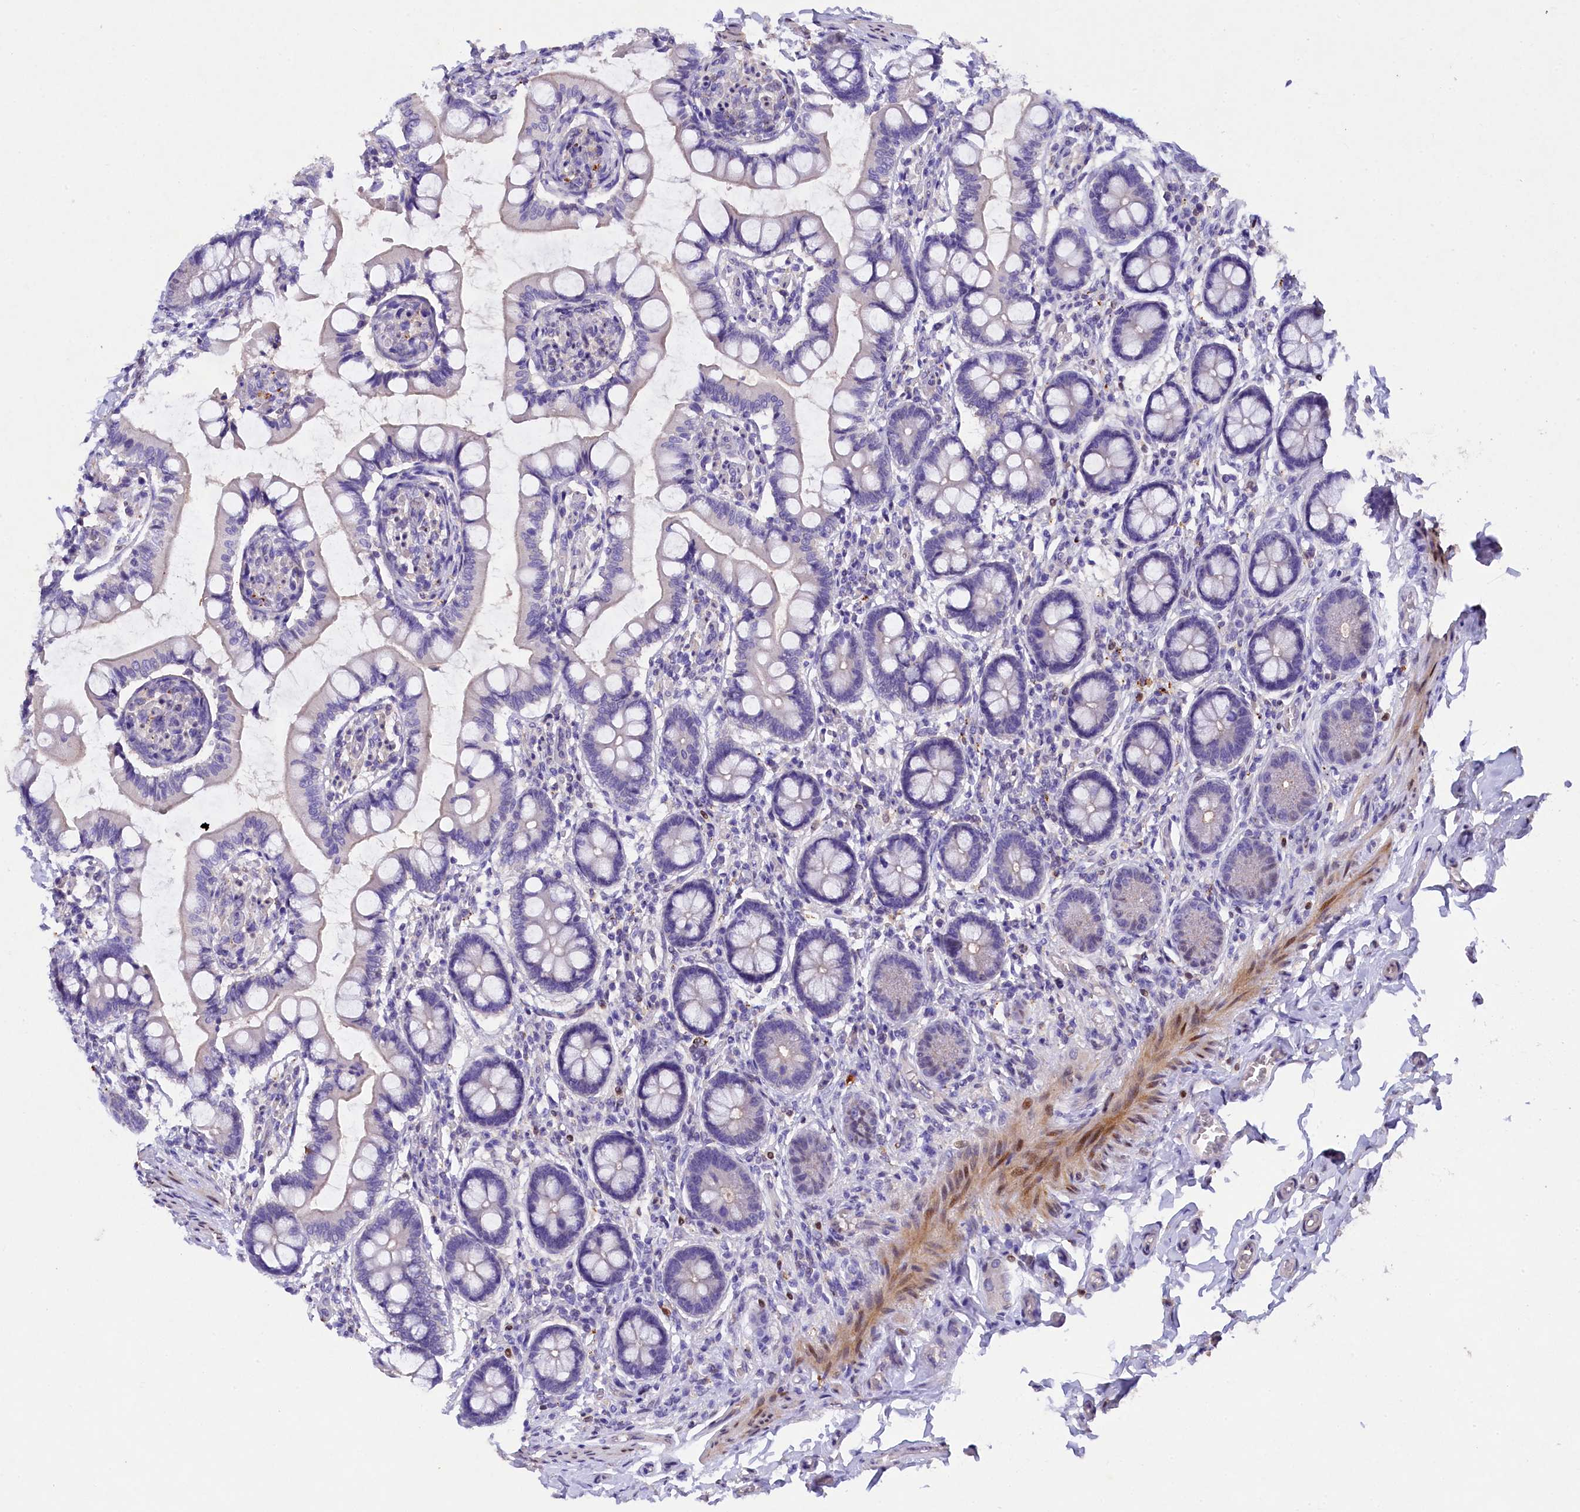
{"staining": {"intensity": "weak", "quantity": "<25%", "location": "cytoplasmic/membranous"}, "tissue": "small intestine", "cell_type": "Glandular cells", "image_type": "normal", "snomed": [{"axis": "morphology", "description": "Normal tissue, NOS"}, {"axis": "topography", "description": "Small intestine"}], "caption": "DAB immunohistochemical staining of unremarkable small intestine exhibits no significant positivity in glandular cells.", "gene": "TGDS", "patient": {"sex": "male", "age": 52}}